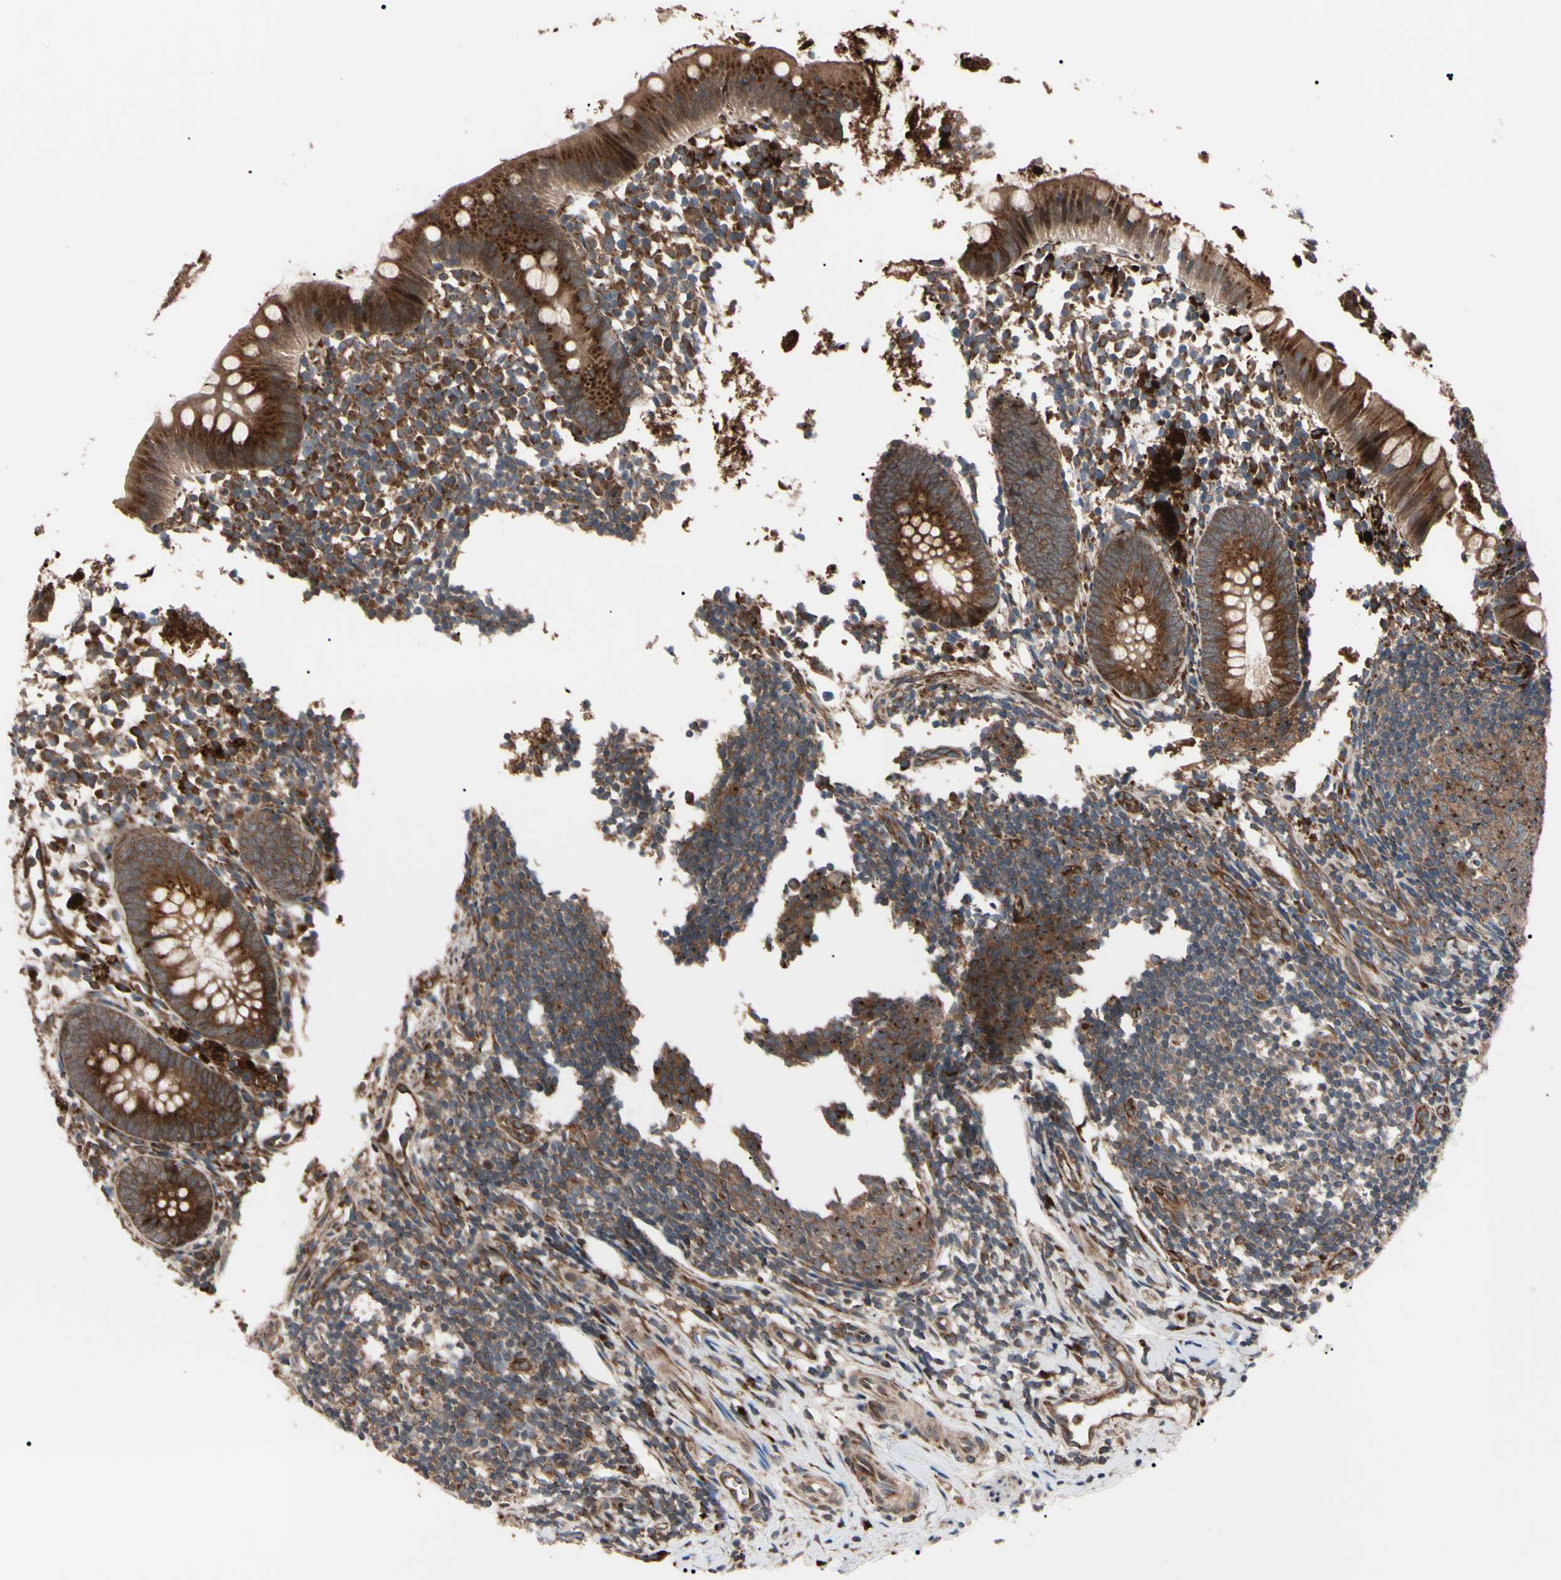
{"staining": {"intensity": "strong", "quantity": ">75%", "location": "cytoplasmic/membranous"}, "tissue": "appendix", "cell_type": "Glandular cells", "image_type": "normal", "snomed": [{"axis": "morphology", "description": "Normal tissue, NOS"}, {"axis": "topography", "description": "Appendix"}], "caption": "The micrograph displays staining of normal appendix, revealing strong cytoplasmic/membranous protein expression (brown color) within glandular cells. (DAB (3,3'-diaminobenzidine) IHC with brightfield microscopy, high magnification).", "gene": "GUCY1B1", "patient": {"sex": "female", "age": 20}}